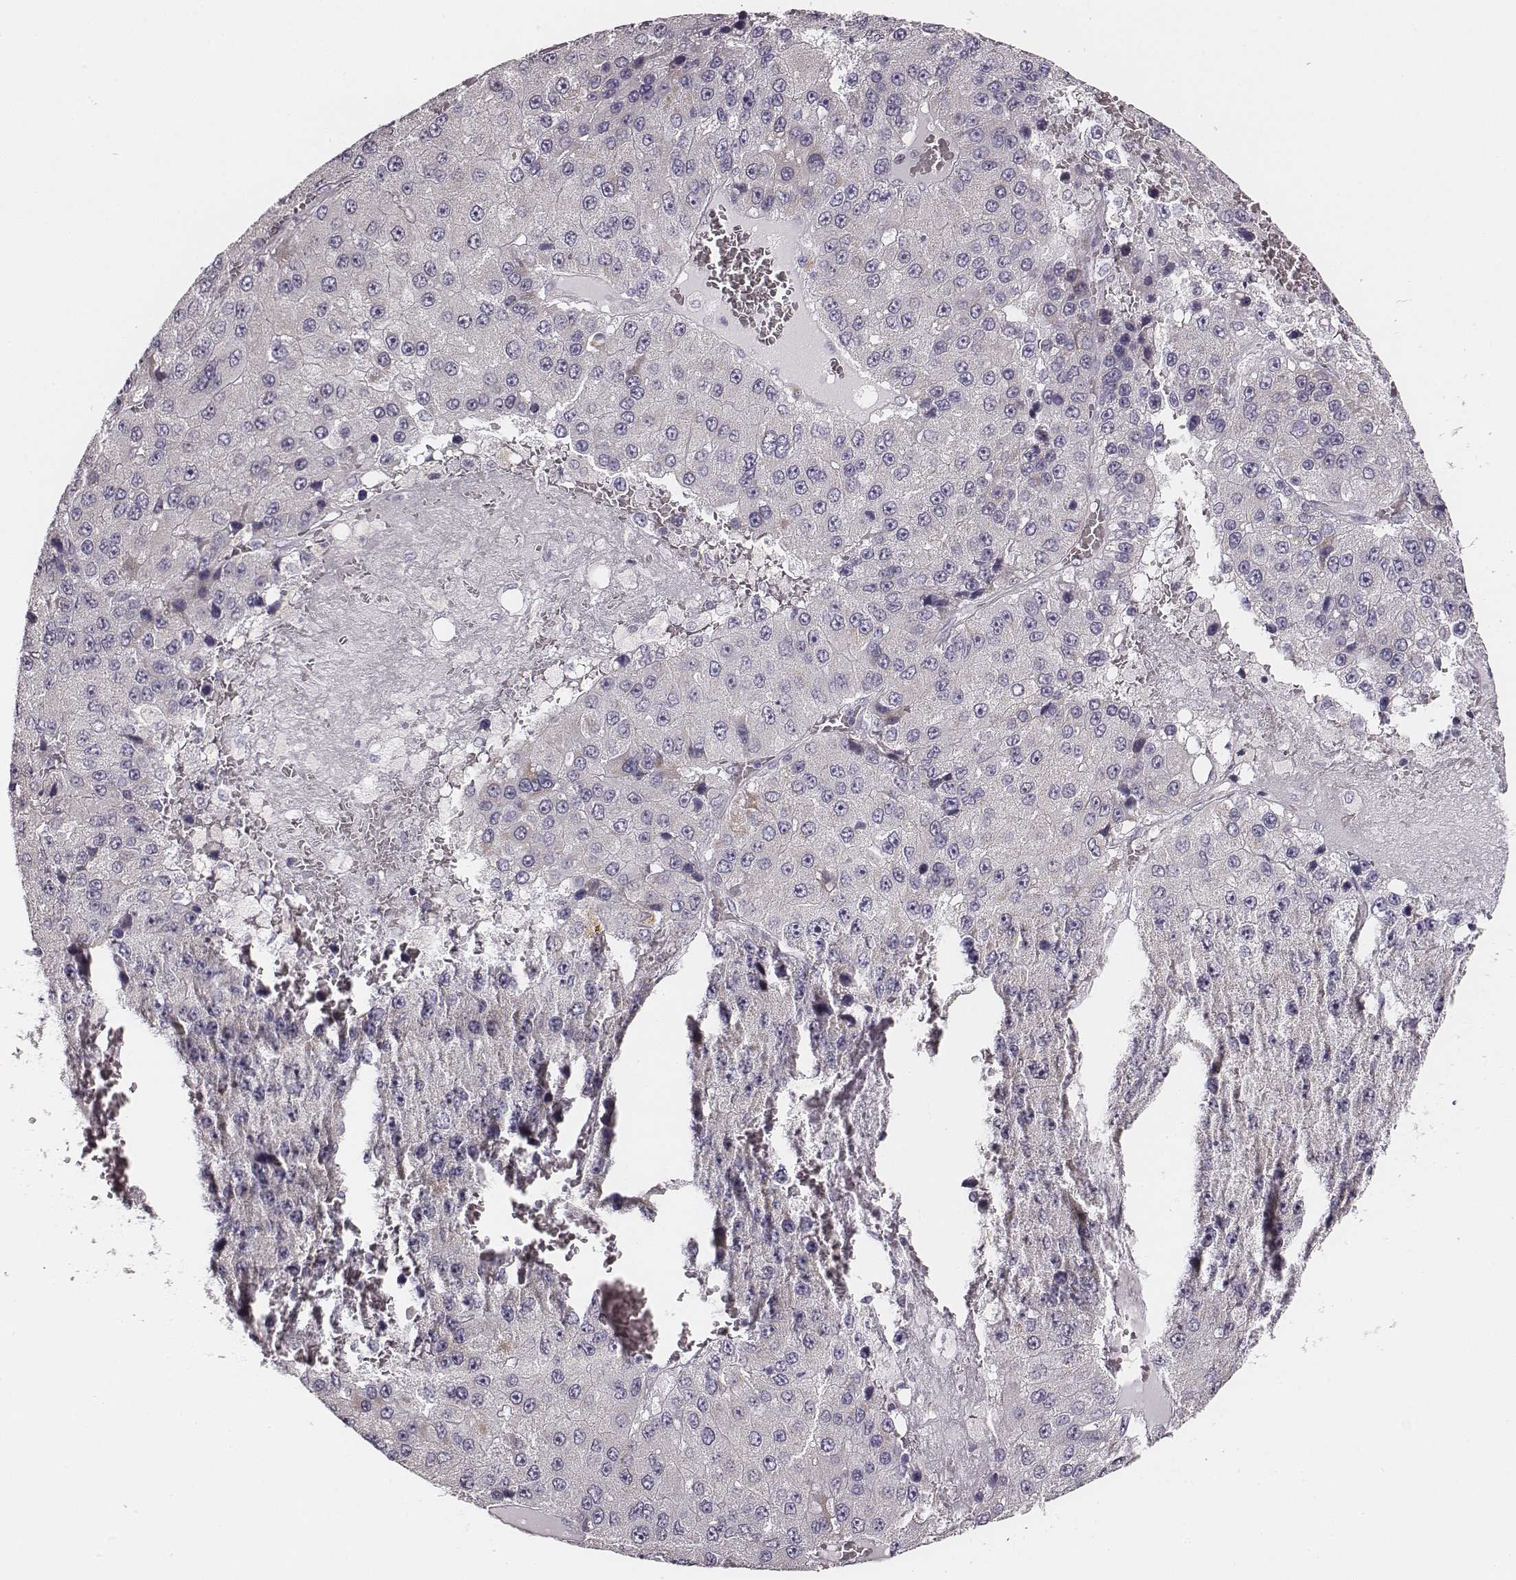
{"staining": {"intensity": "negative", "quantity": "none", "location": "none"}, "tissue": "liver cancer", "cell_type": "Tumor cells", "image_type": "cancer", "snomed": [{"axis": "morphology", "description": "Carcinoma, Hepatocellular, NOS"}, {"axis": "topography", "description": "Liver"}], "caption": "Immunohistochemistry (IHC) micrograph of neoplastic tissue: liver hepatocellular carcinoma stained with DAB (3,3'-diaminobenzidine) shows no significant protein positivity in tumor cells.", "gene": "UBL4B", "patient": {"sex": "female", "age": 73}}